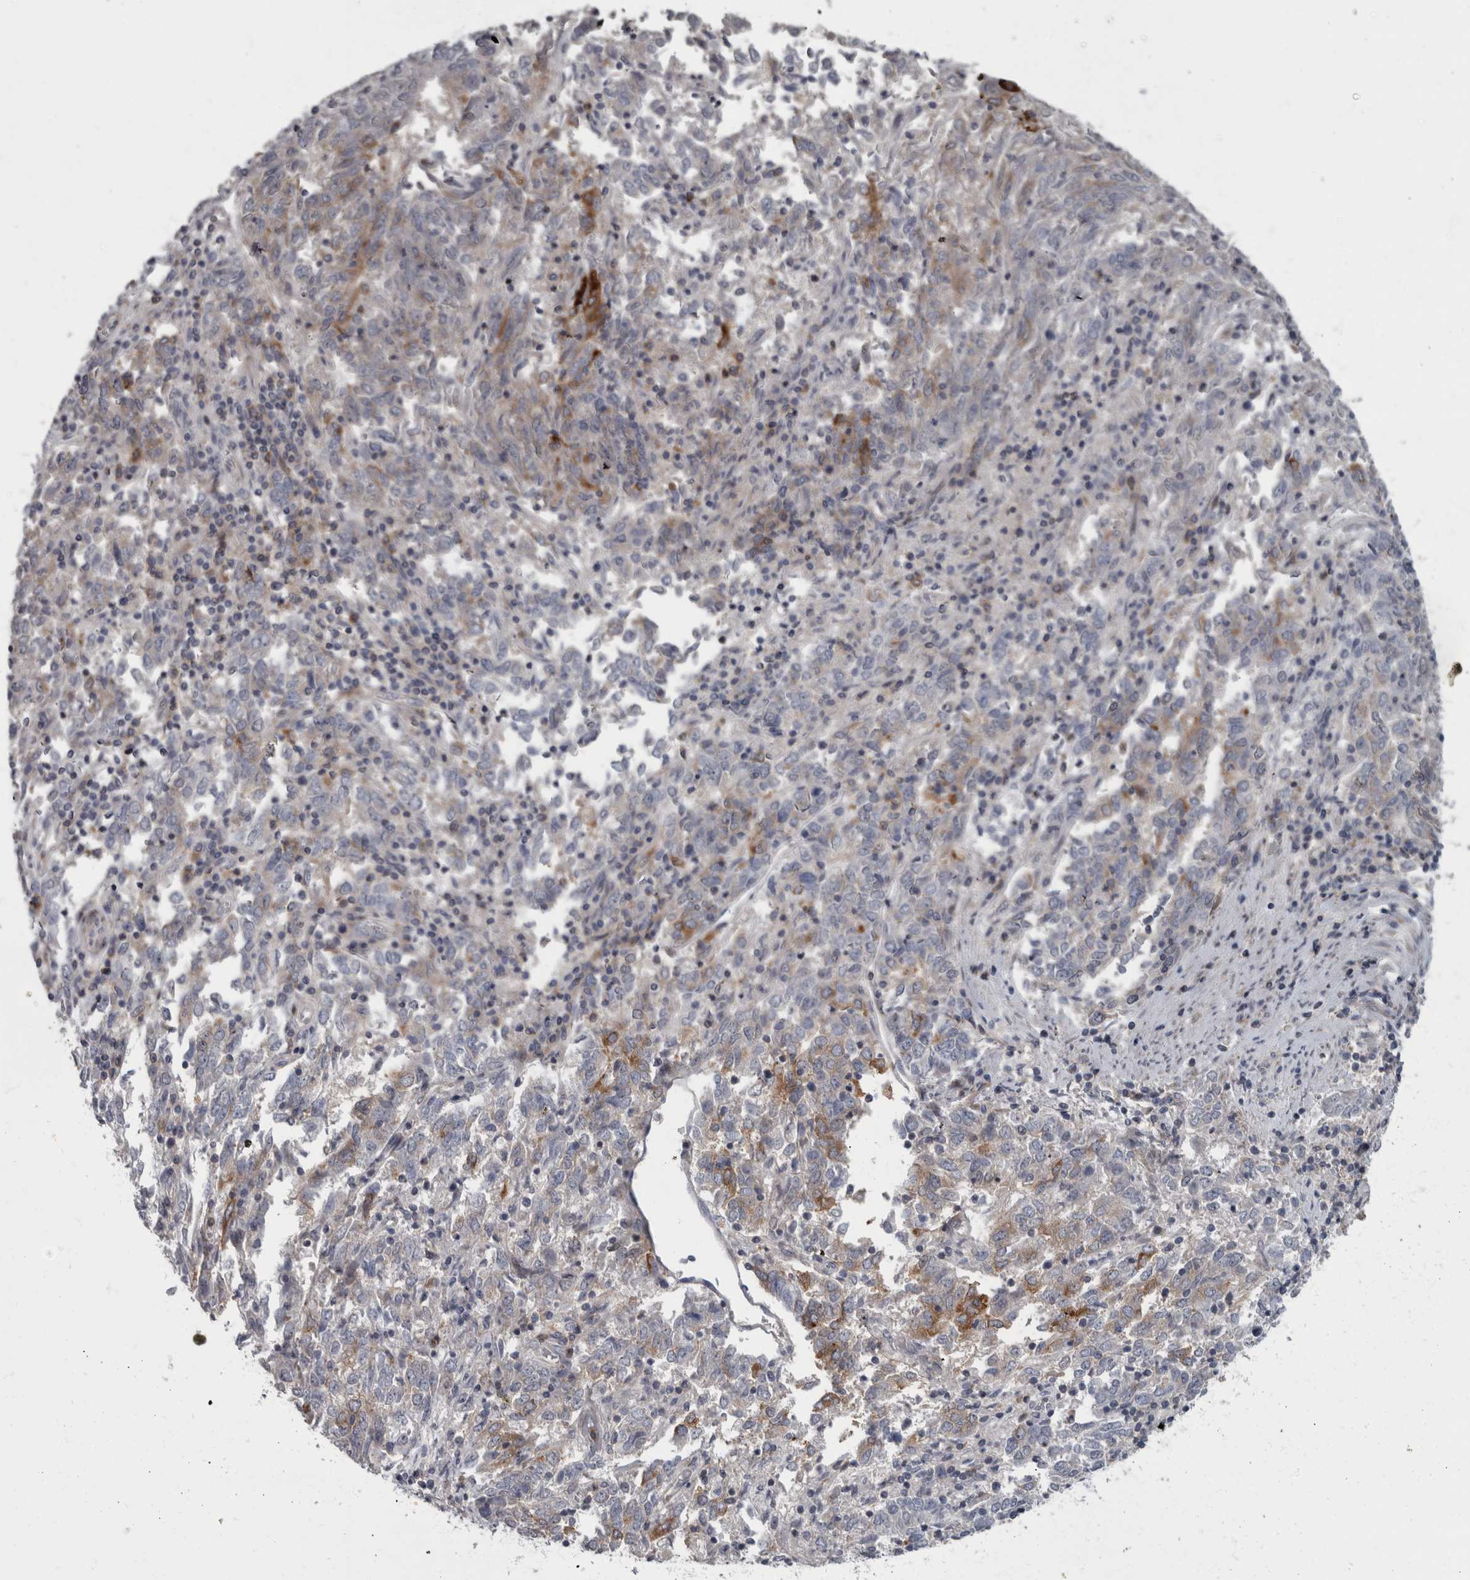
{"staining": {"intensity": "strong", "quantity": "<25%", "location": "cytoplasmic/membranous"}, "tissue": "endometrial cancer", "cell_type": "Tumor cells", "image_type": "cancer", "snomed": [{"axis": "morphology", "description": "Adenocarcinoma, NOS"}, {"axis": "topography", "description": "Endometrium"}], "caption": "Immunohistochemistry (DAB) staining of human adenocarcinoma (endometrial) demonstrates strong cytoplasmic/membranous protein expression in approximately <25% of tumor cells.", "gene": "CDC42BPG", "patient": {"sex": "female", "age": 80}}